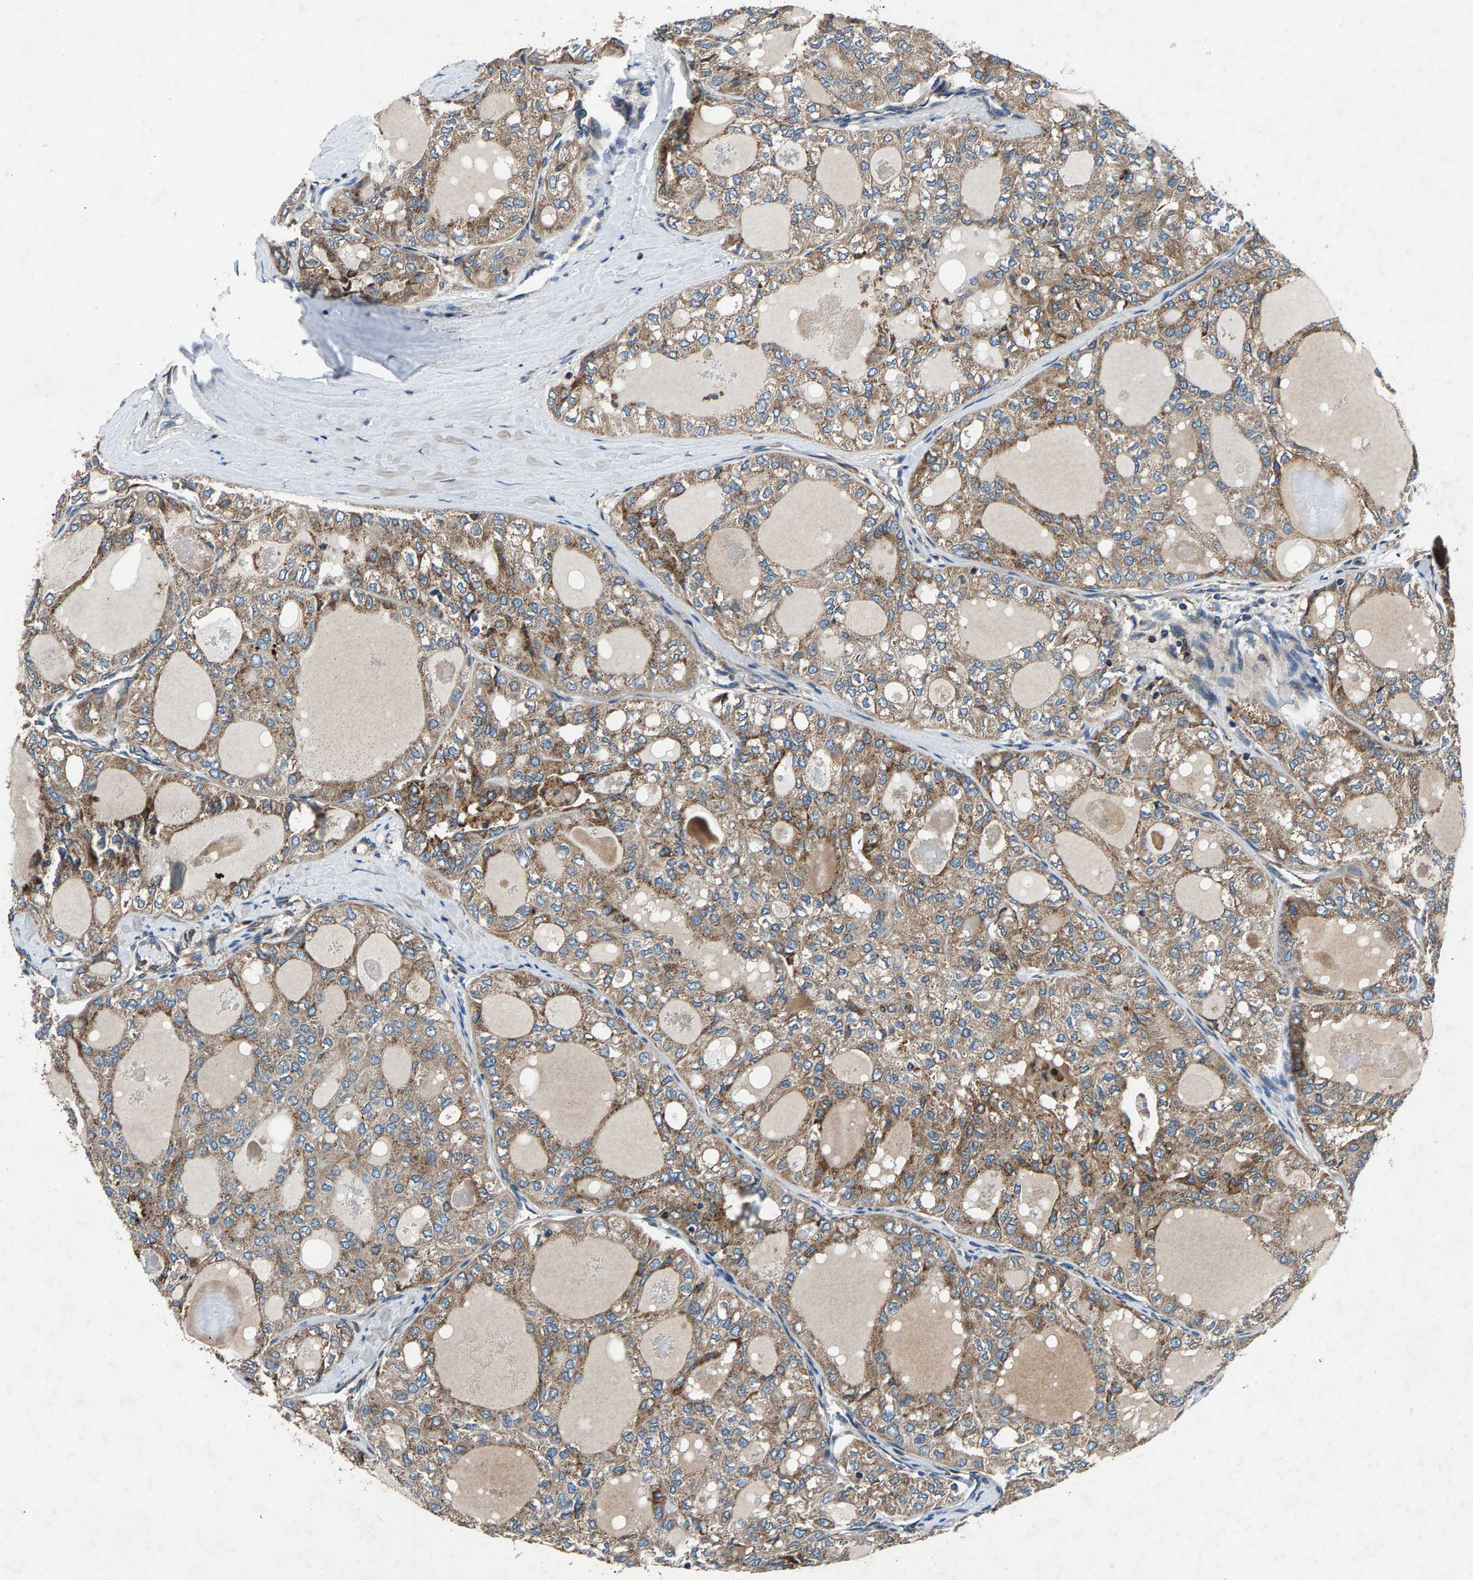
{"staining": {"intensity": "moderate", "quantity": ">75%", "location": "cytoplasmic/membranous"}, "tissue": "thyroid cancer", "cell_type": "Tumor cells", "image_type": "cancer", "snomed": [{"axis": "morphology", "description": "Follicular adenoma carcinoma, NOS"}, {"axis": "topography", "description": "Thyroid gland"}], "caption": "Thyroid follicular adenoma carcinoma stained with a protein marker exhibits moderate staining in tumor cells.", "gene": "LPCAT1", "patient": {"sex": "male", "age": 75}}